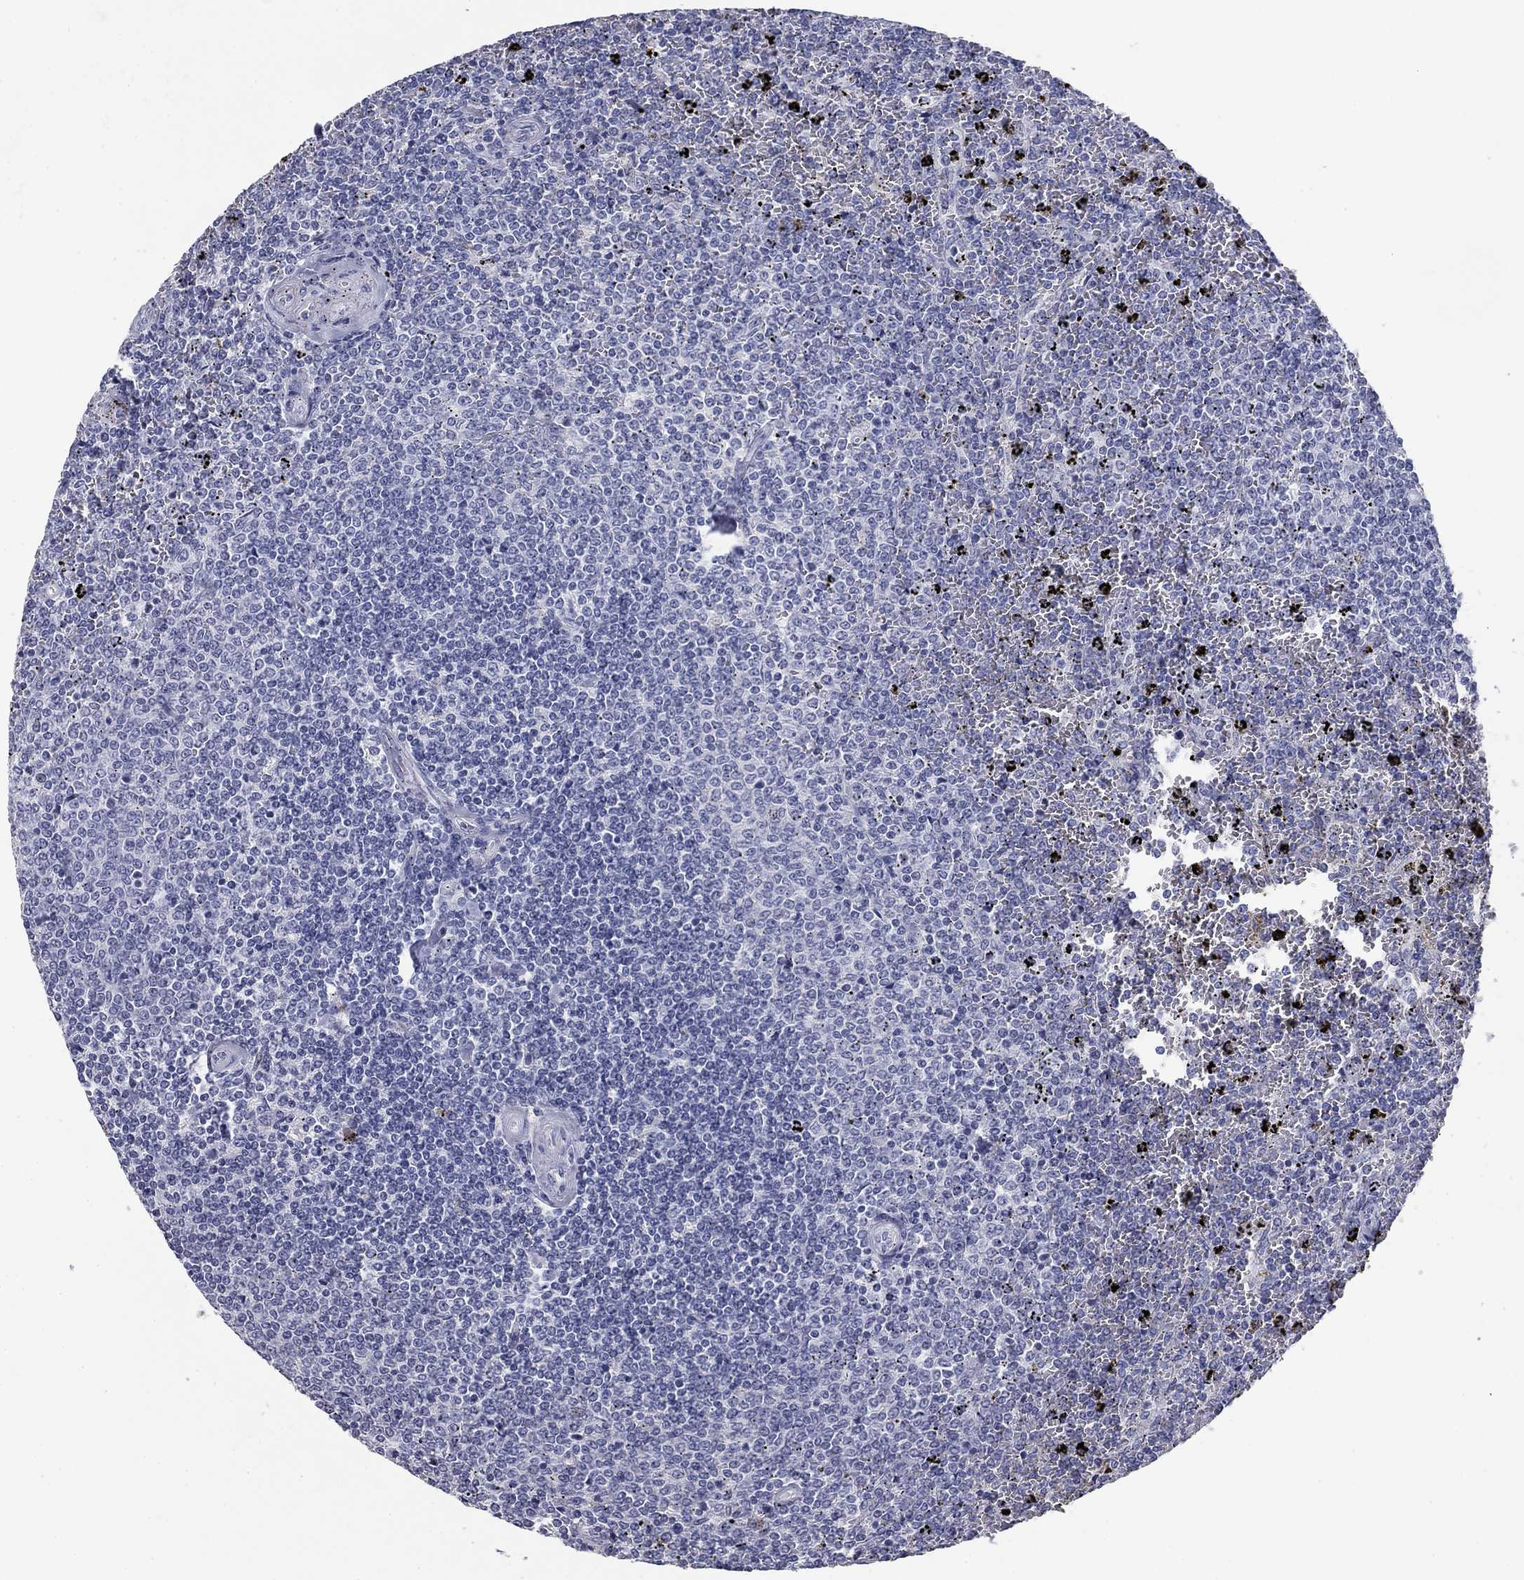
{"staining": {"intensity": "negative", "quantity": "none", "location": "none"}, "tissue": "lymphoma", "cell_type": "Tumor cells", "image_type": "cancer", "snomed": [{"axis": "morphology", "description": "Malignant lymphoma, non-Hodgkin's type, Low grade"}, {"axis": "topography", "description": "Spleen"}], "caption": "A high-resolution image shows immunohistochemistry (IHC) staining of low-grade malignant lymphoma, non-Hodgkin's type, which exhibits no significant expression in tumor cells. The staining is performed using DAB brown chromogen with nuclei counter-stained in using hematoxylin.", "gene": "ELAVL4", "patient": {"sex": "female", "age": 77}}